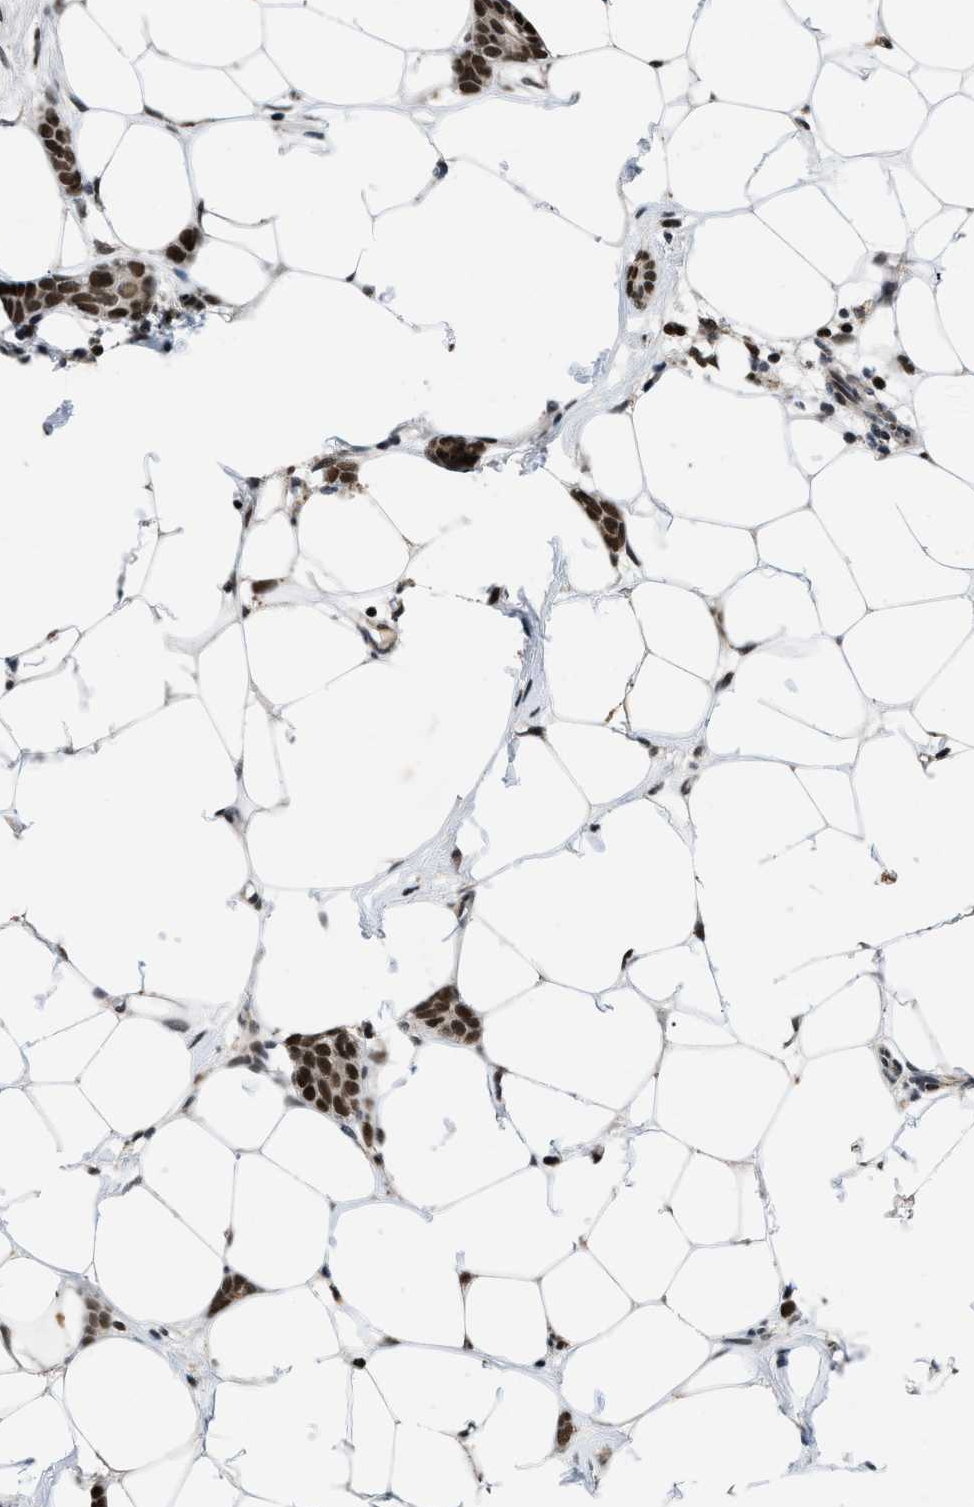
{"staining": {"intensity": "strong", "quantity": ">75%", "location": "nuclear"}, "tissue": "breast cancer", "cell_type": "Tumor cells", "image_type": "cancer", "snomed": [{"axis": "morphology", "description": "Lobular carcinoma"}, {"axis": "topography", "description": "Skin"}, {"axis": "topography", "description": "Breast"}], "caption": "The micrograph shows immunohistochemical staining of lobular carcinoma (breast). There is strong nuclear positivity is identified in about >75% of tumor cells.", "gene": "KDM3B", "patient": {"sex": "female", "age": 46}}